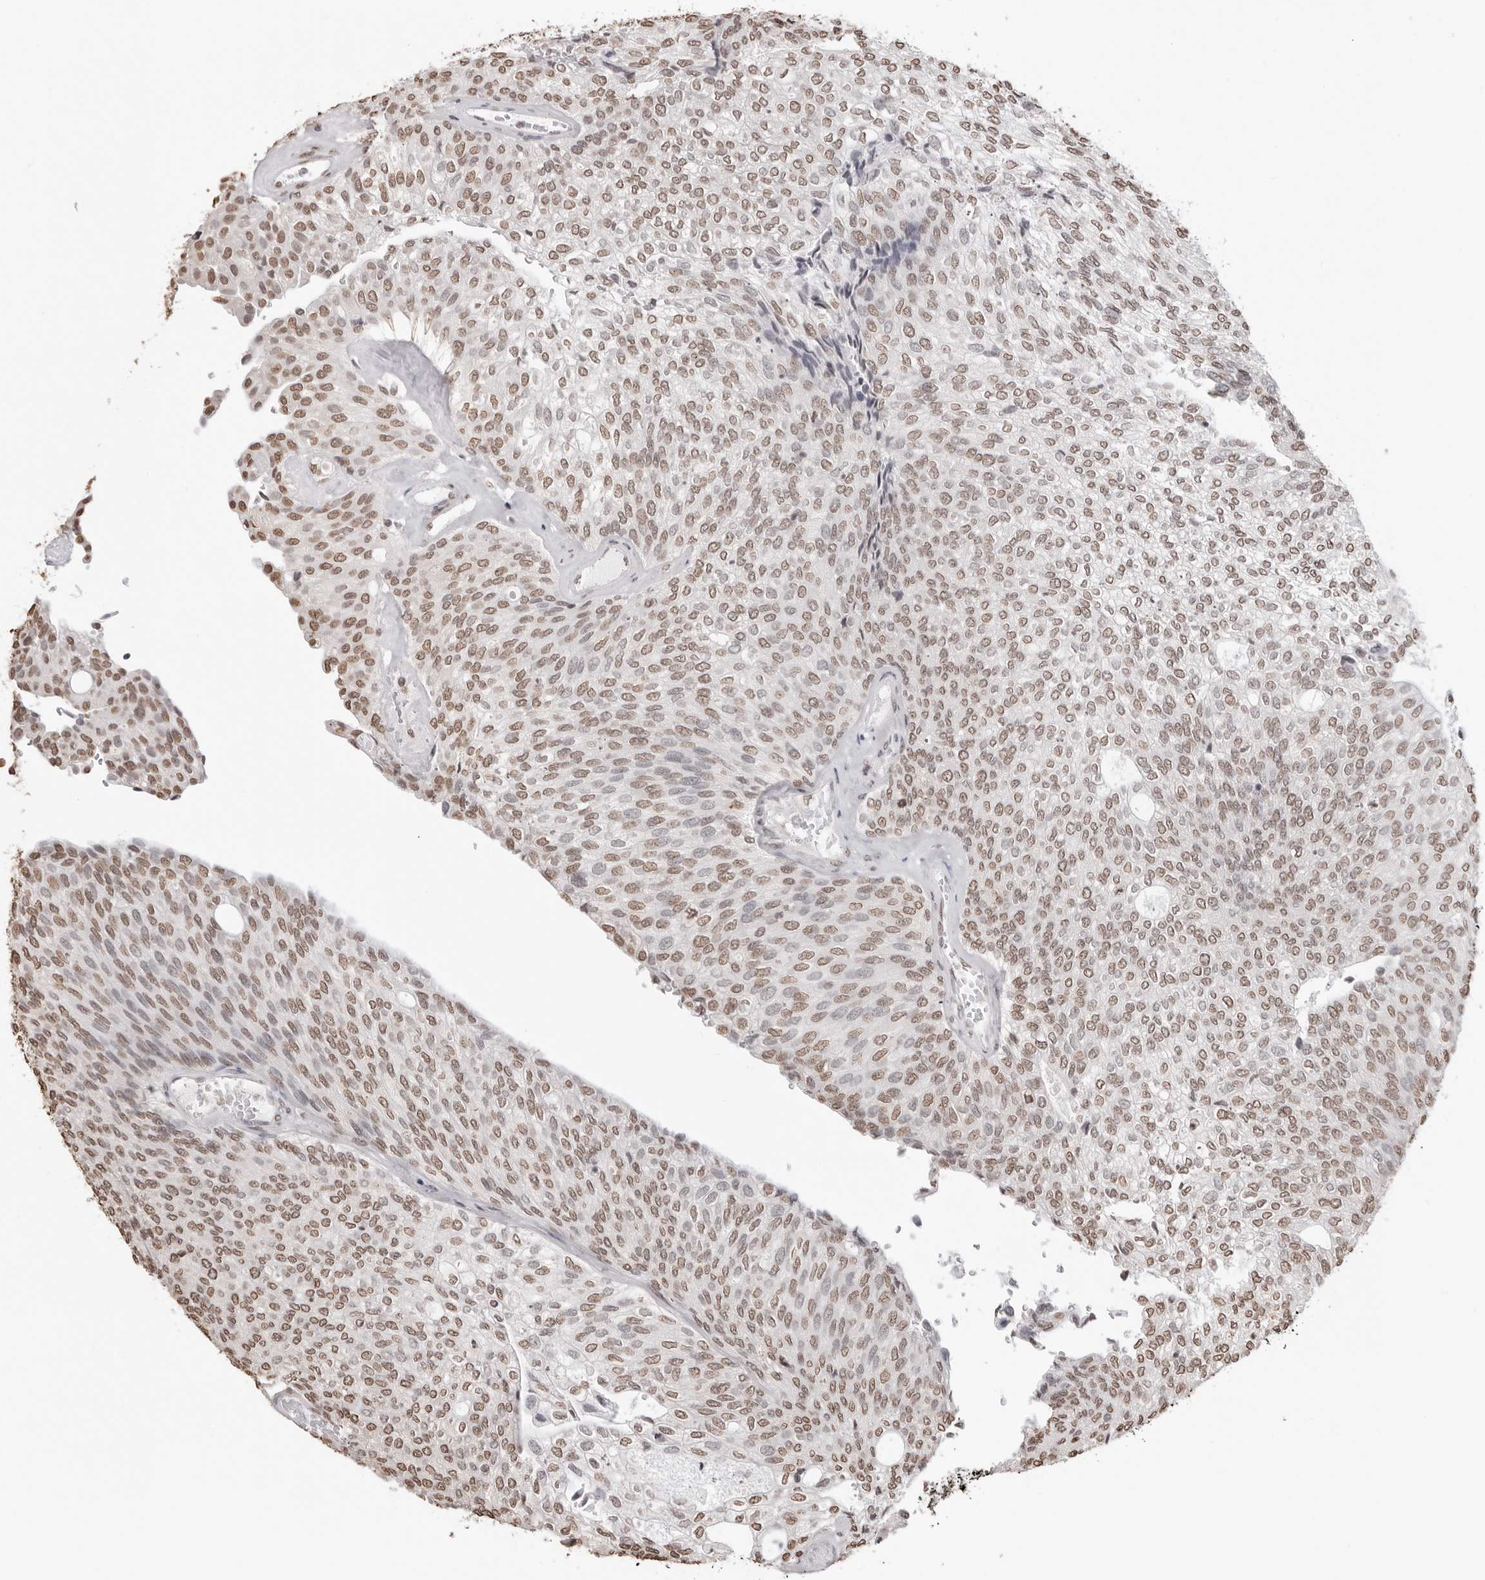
{"staining": {"intensity": "moderate", "quantity": ">75%", "location": "nuclear"}, "tissue": "urothelial cancer", "cell_type": "Tumor cells", "image_type": "cancer", "snomed": [{"axis": "morphology", "description": "Urothelial carcinoma, Low grade"}, {"axis": "topography", "description": "Urinary bladder"}], "caption": "DAB (3,3'-diaminobenzidine) immunohistochemical staining of urothelial carcinoma (low-grade) shows moderate nuclear protein expression in about >75% of tumor cells.", "gene": "OLIG3", "patient": {"sex": "female", "age": 79}}